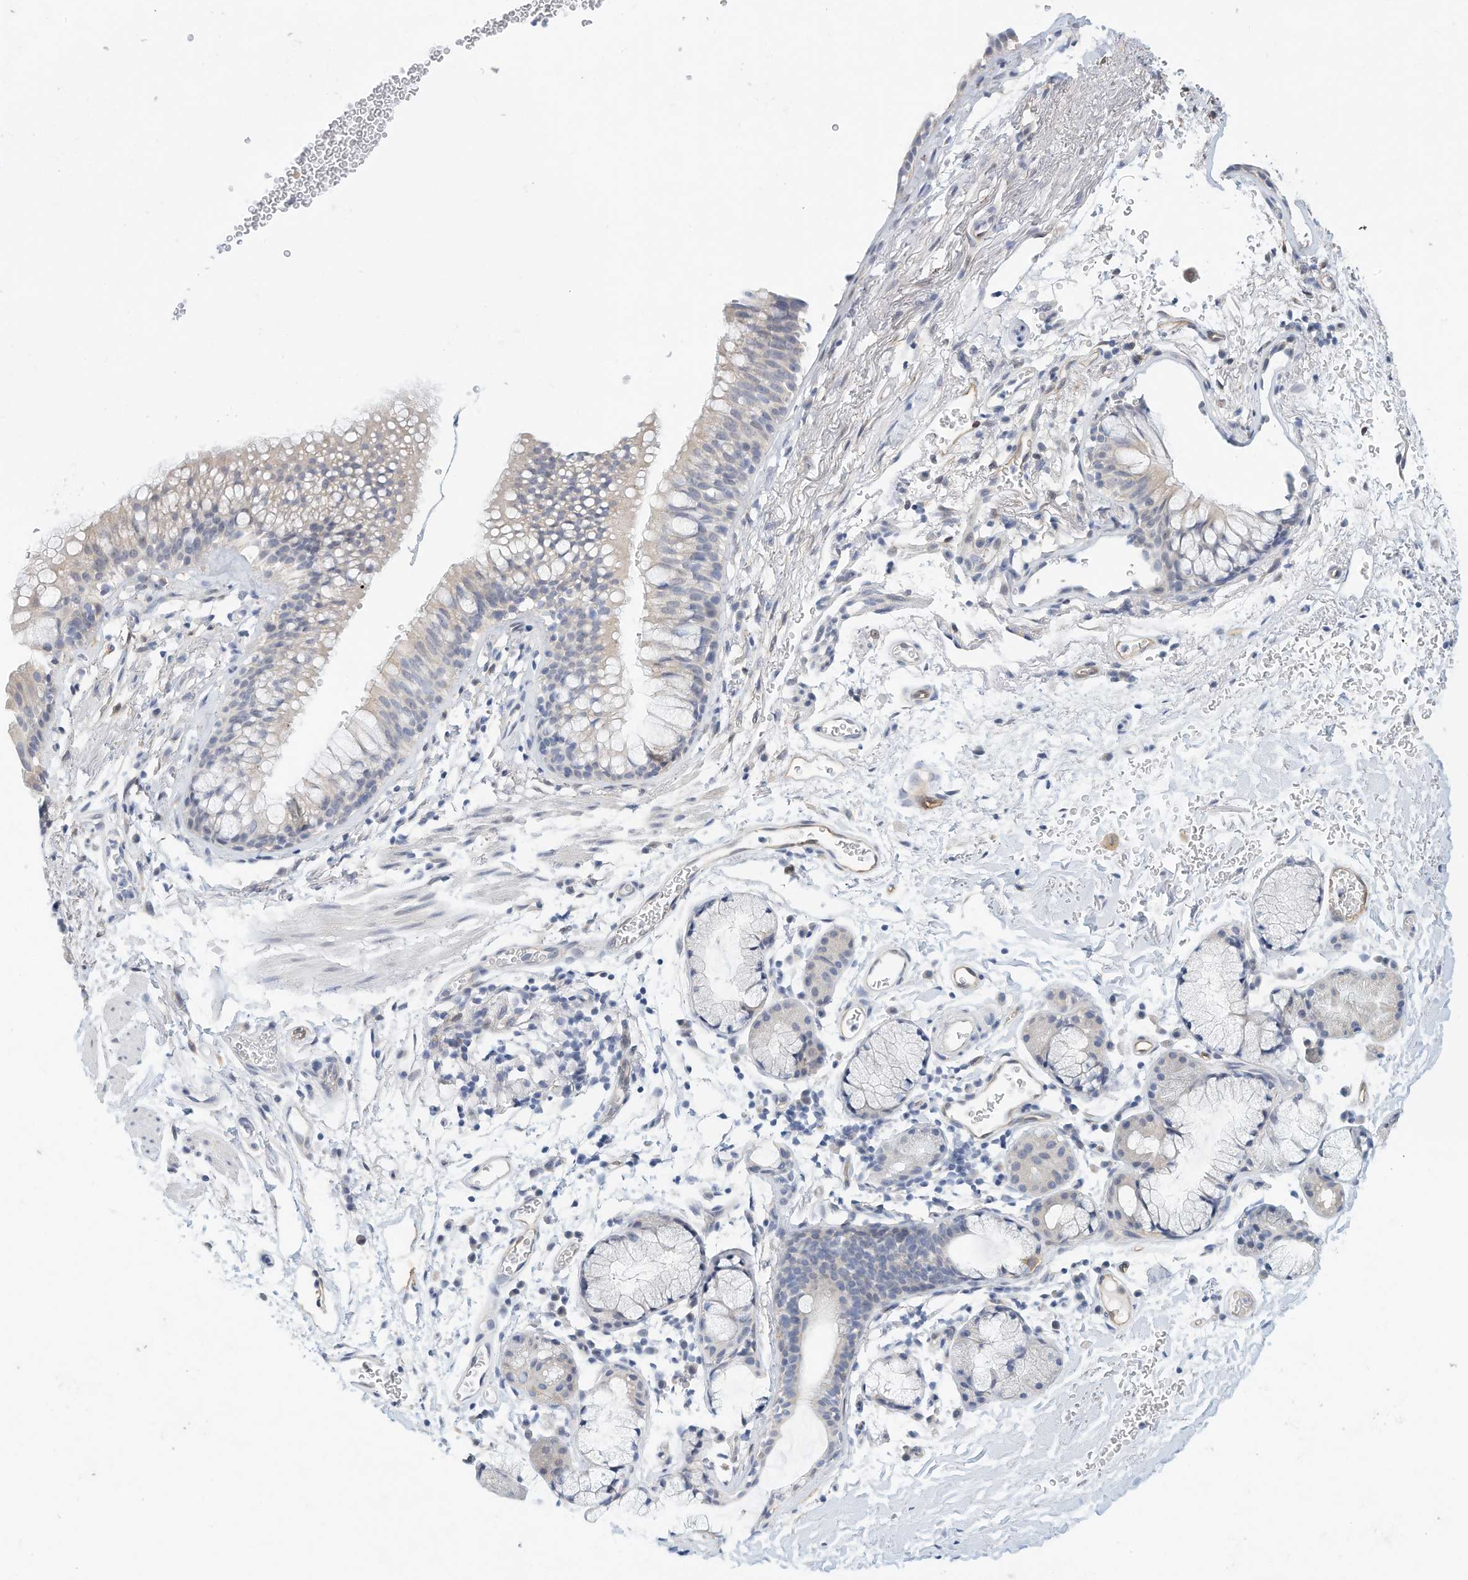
{"staining": {"intensity": "negative", "quantity": "none", "location": "none"}, "tissue": "bronchus", "cell_type": "Respiratory epithelial cells", "image_type": "normal", "snomed": [{"axis": "morphology", "description": "Normal tissue, NOS"}, {"axis": "topography", "description": "Cartilage tissue"}, {"axis": "topography", "description": "Bronchus"}], "caption": "This image is of unremarkable bronchus stained with immunohistochemistry (IHC) to label a protein in brown with the nuclei are counter-stained blue. There is no expression in respiratory epithelial cells.", "gene": "ARHGAP28", "patient": {"sex": "female", "age": 53}}